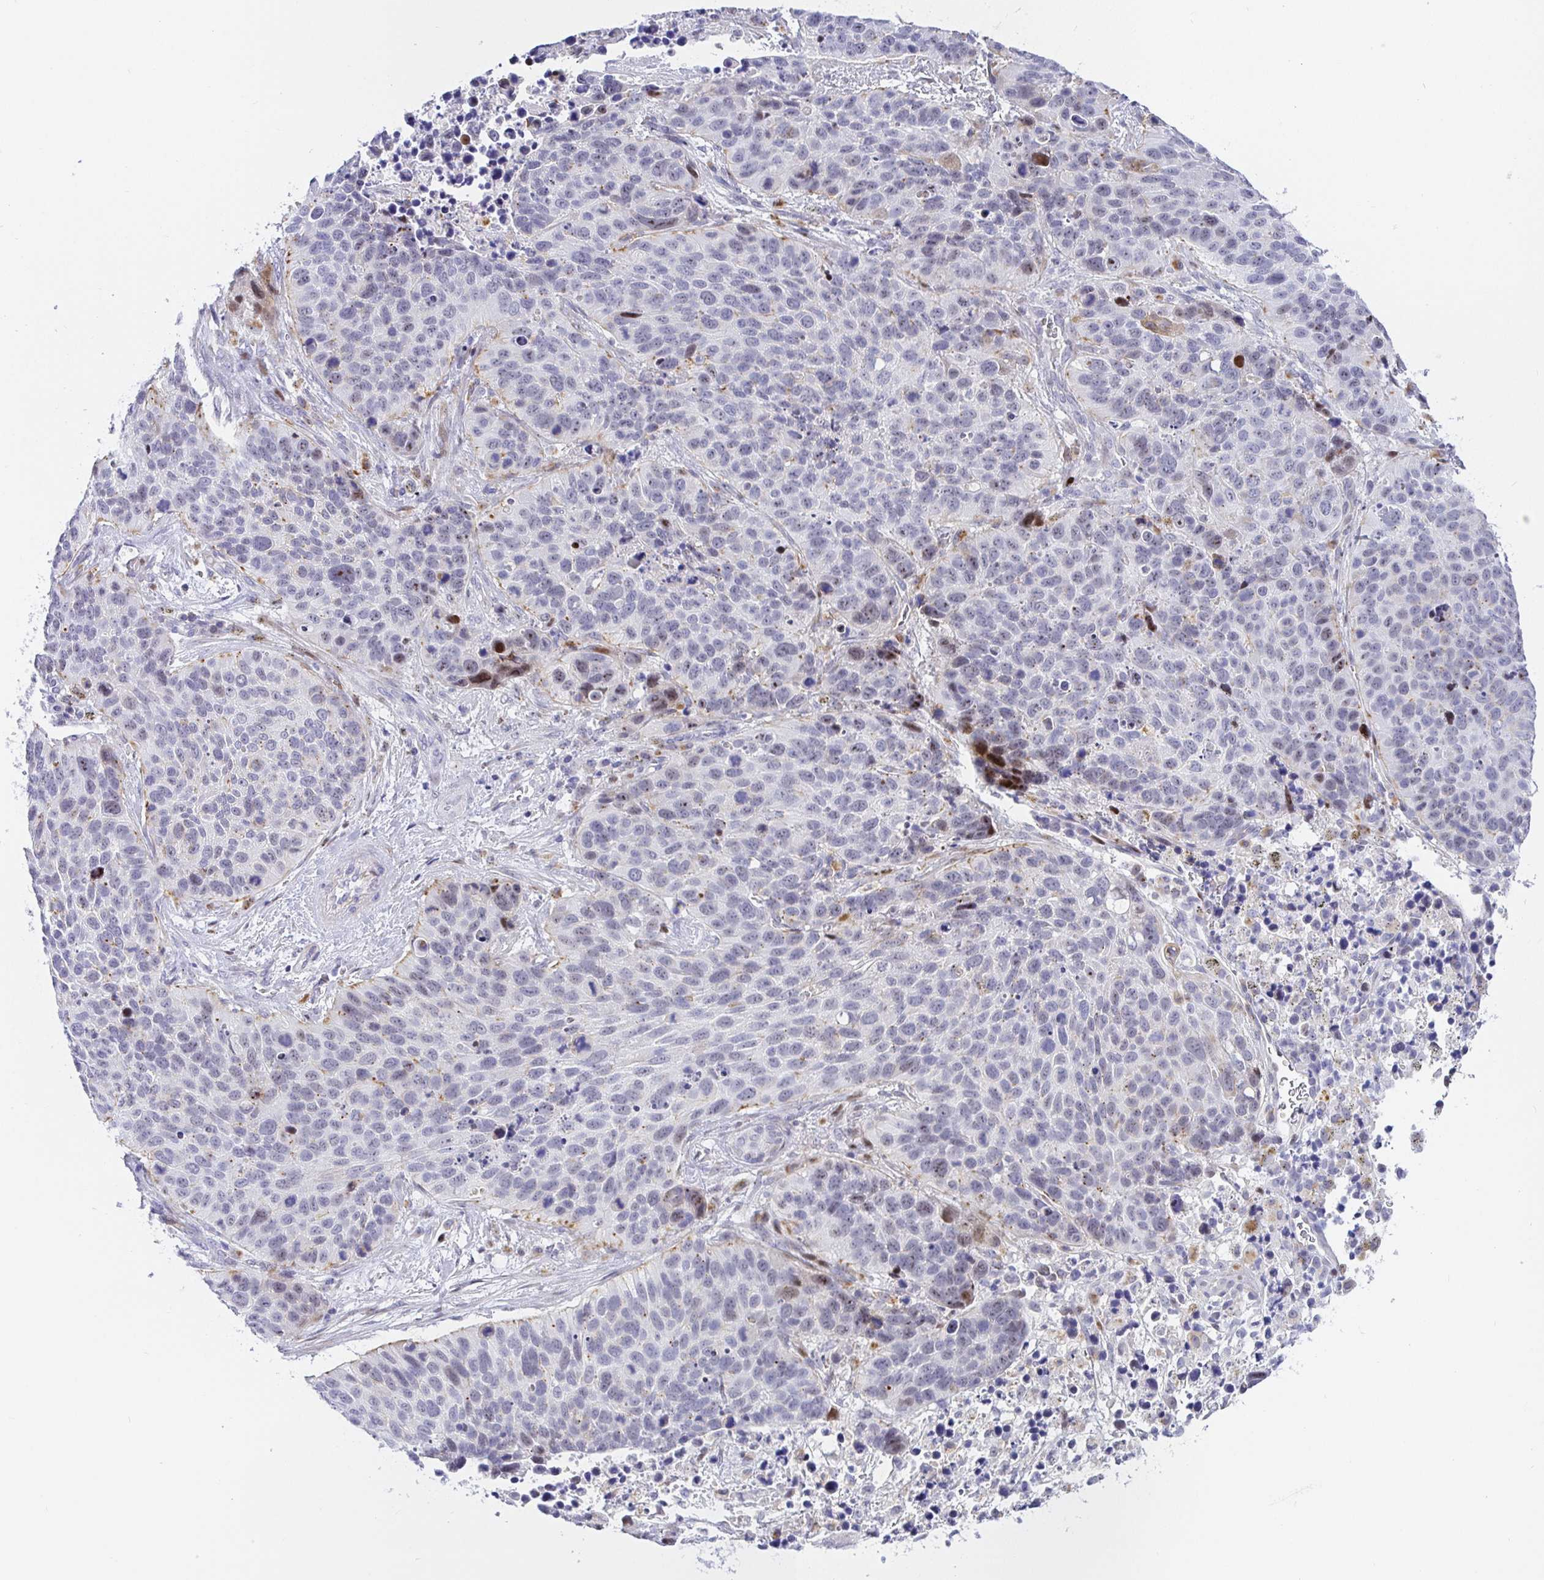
{"staining": {"intensity": "moderate", "quantity": "<25%", "location": "nuclear"}, "tissue": "lung cancer", "cell_type": "Tumor cells", "image_type": "cancer", "snomed": [{"axis": "morphology", "description": "Squamous cell carcinoma, NOS"}, {"axis": "topography", "description": "Lung"}], "caption": "Moderate nuclear protein expression is seen in about <25% of tumor cells in lung cancer (squamous cell carcinoma). (DAB IHC, brown staining for protein, blue staining for nuclei).", "gene": "KBTBD13", "patient": {"sex": "male", "age": 62}}